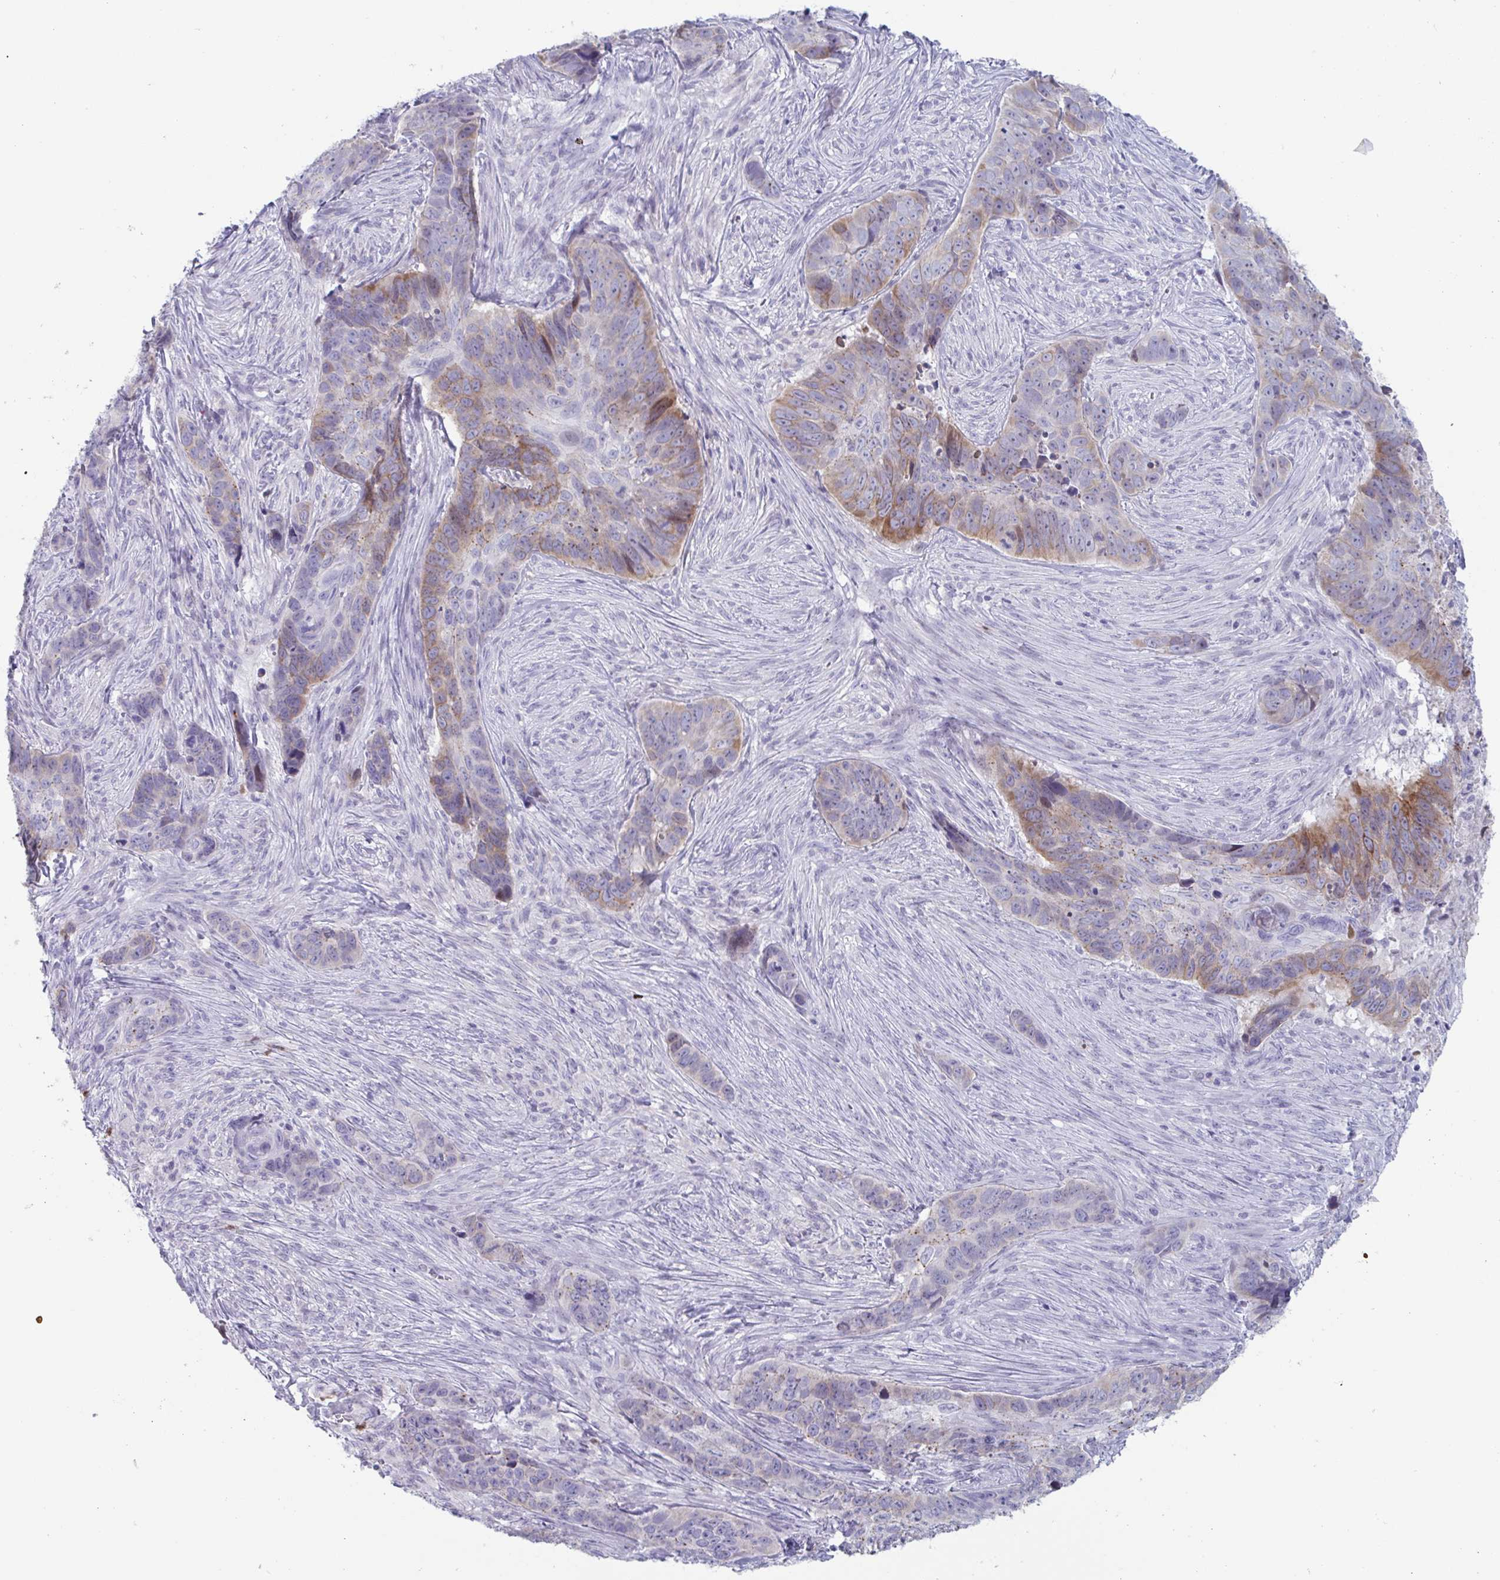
{"staining": {"intensity": "moderate", "quantity": "<25%", "location": "cytoplasmic/membranous"}, "tissue": "skin cancer", "cell_type": "Tumor cells", "image_type": "cancer", "snomed": [{"axis": "morphology", "description": "Basal cell carcinoma"}, {"axis": "topography", "description": "Skin"}], "caption": "IHC (DAB) staining of human basal cell carcinoma (skin) shows moderate cytoplasmic/membranous protein staining in approximately <25% of tumor cells.", "gene": "CYP4F11", "patient": {"sex": "female", "age": 82}}